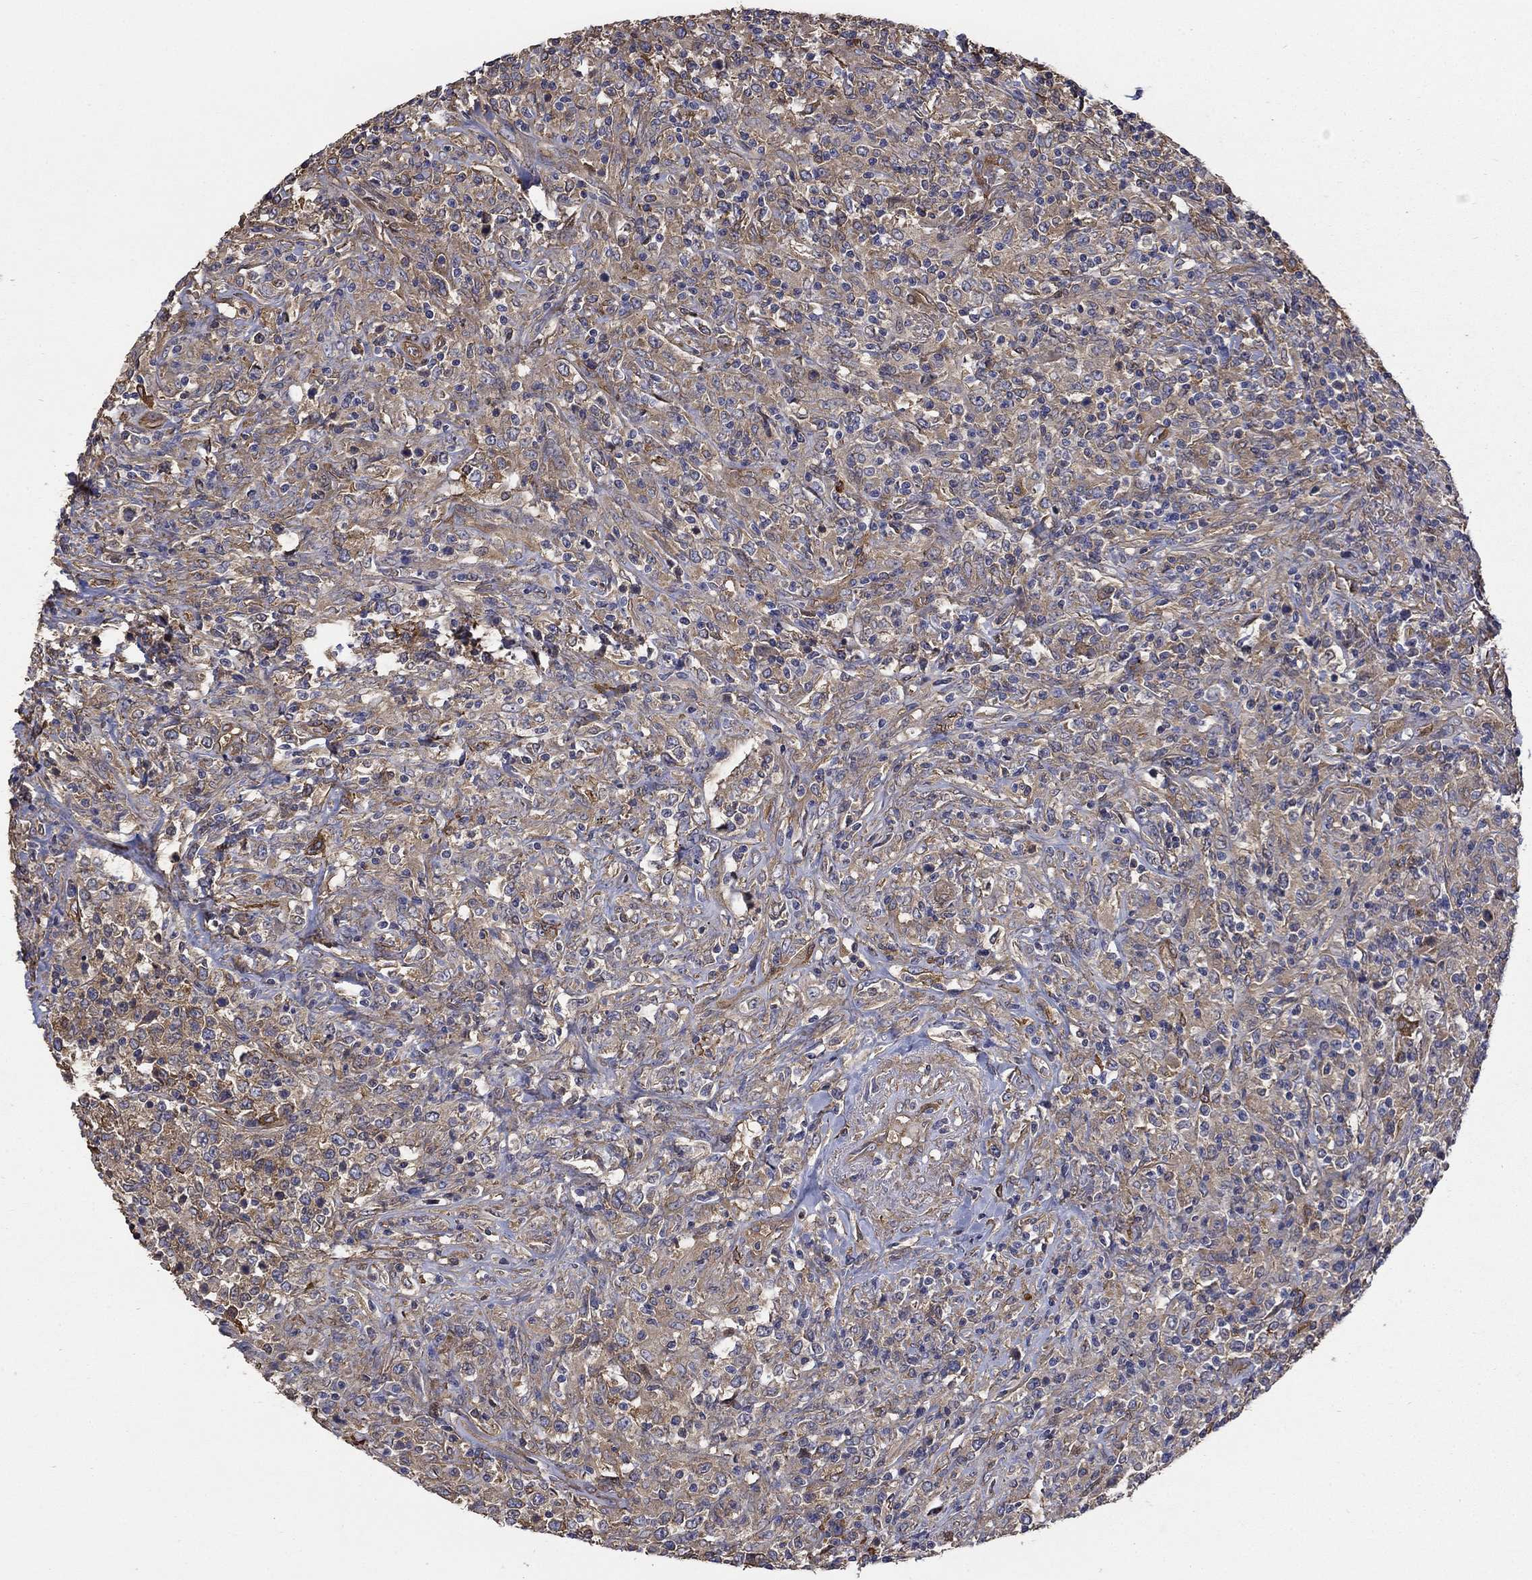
{"staining": {"intensity": "weak", "quantity": ">75%", "location": "cytoplasmic/membranous"}, "tissue": "lymphoma", "cell_type": "Tumor cells", "image_type": "cancer", "snomed": [{"axis": "morphology", "description": "Malignant lymphoma, non-Hodgkin's type, High grade"}, {"axis": "topography", "description": "Lung"}], "caption": "A photomicrograph of human lymphoma stained for a protein shows weak cytoplasmic/membranous brown staining in tumor cells. (DAB = brown stain, brightfield microscopy at high magnification).", "gene": "DPYSL2", "patient": {"sex": "male", "age": 79}}